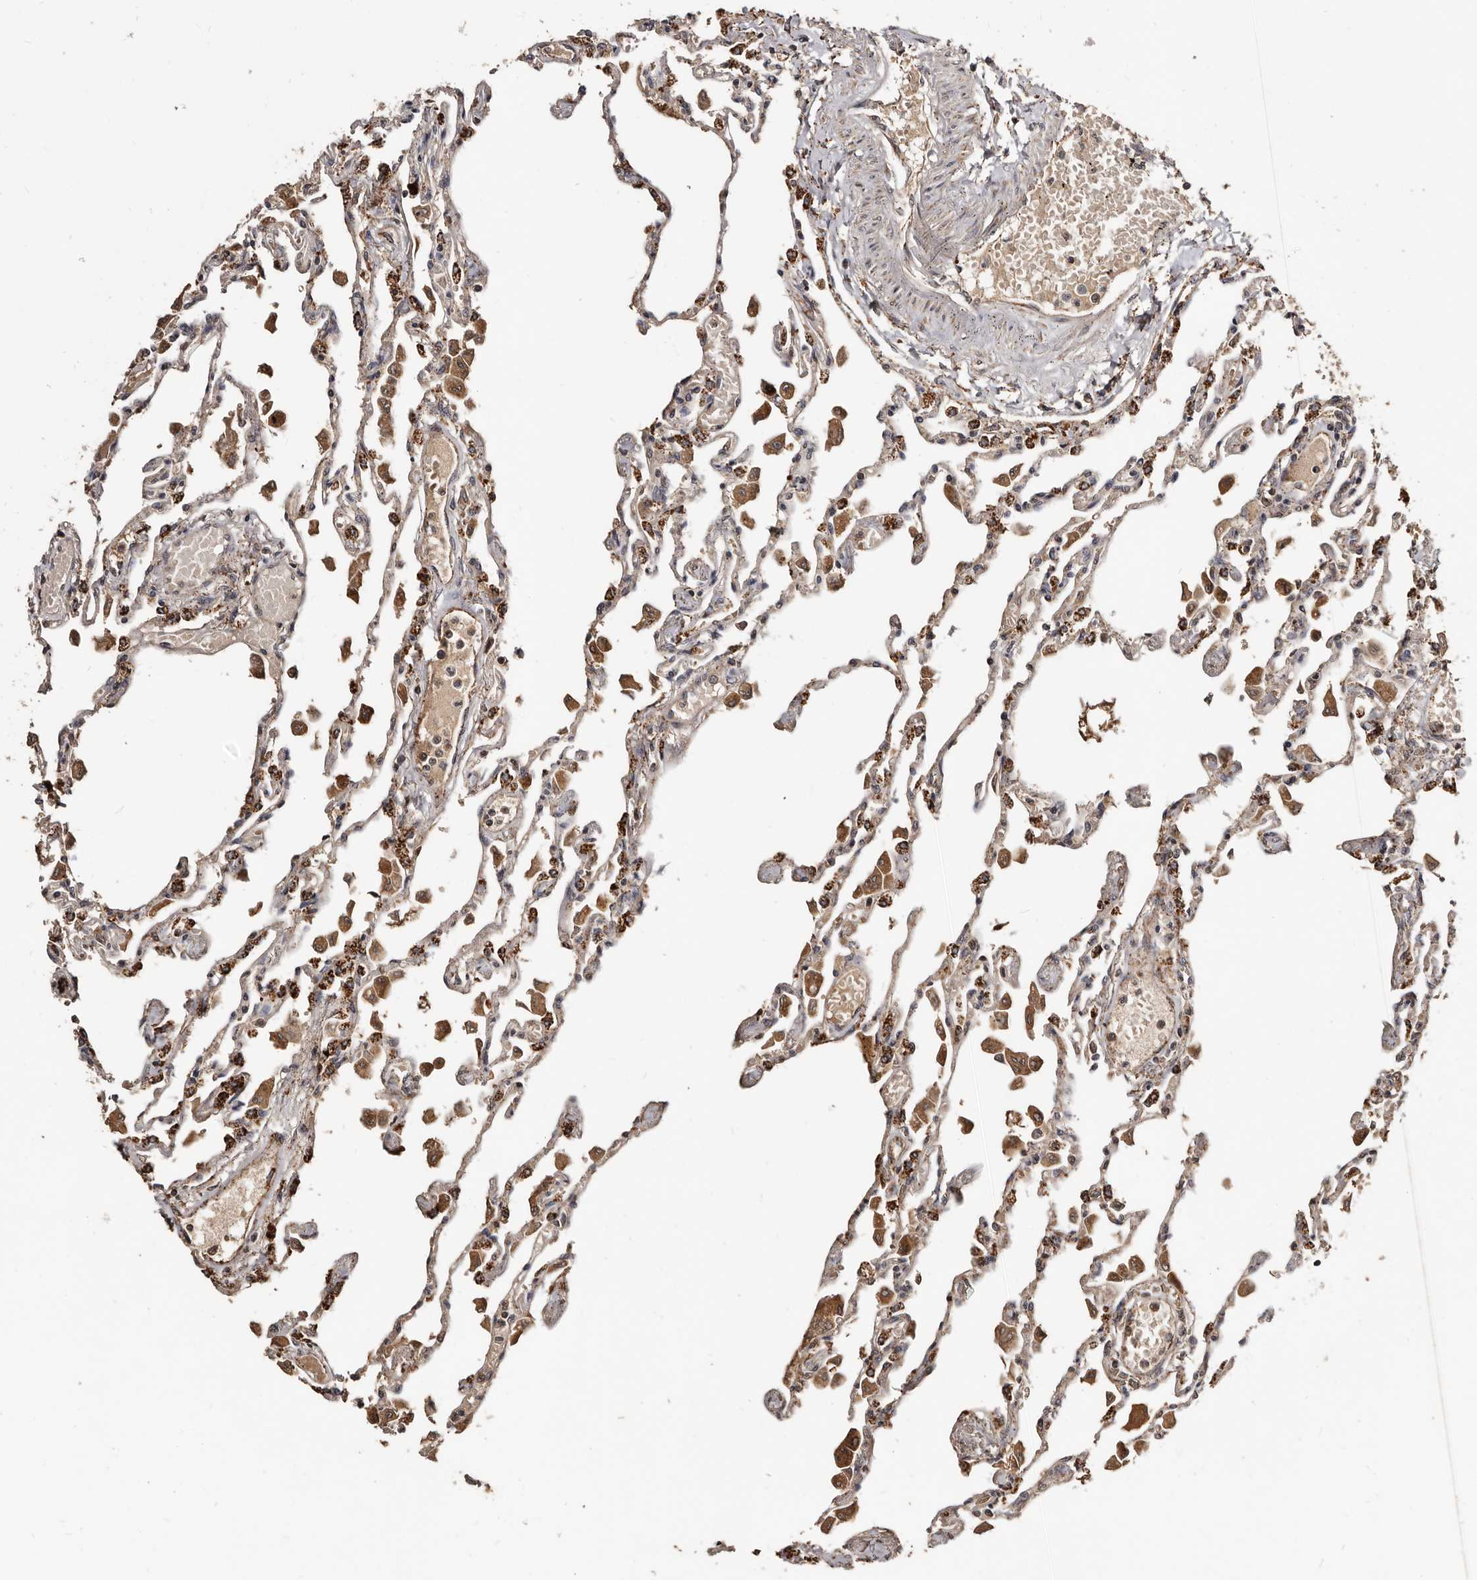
{"staining": {"intensity": "moderate", "quantity": ">75%", "location": "cytoplasmic/membranous"}, "tissue": "lung", "cell_type": "Alveolar cells", "image_type": "normal", "snomed": [{"axis": "morphology", "description": "Normal tissue, NOS"}, {"axis": "topography", "description": "Bronchus"}, {"axis": "topography", "description": "Lung"}], "caption": "A photomicrograph showing moderate cytoplasmic/membranous staining in about >75% of alveolar cells in benign lung, as visualized by brown immunohistochemical staining.", "gene": "AKAP7", "patient": {"sex": "female", "age": 49}}